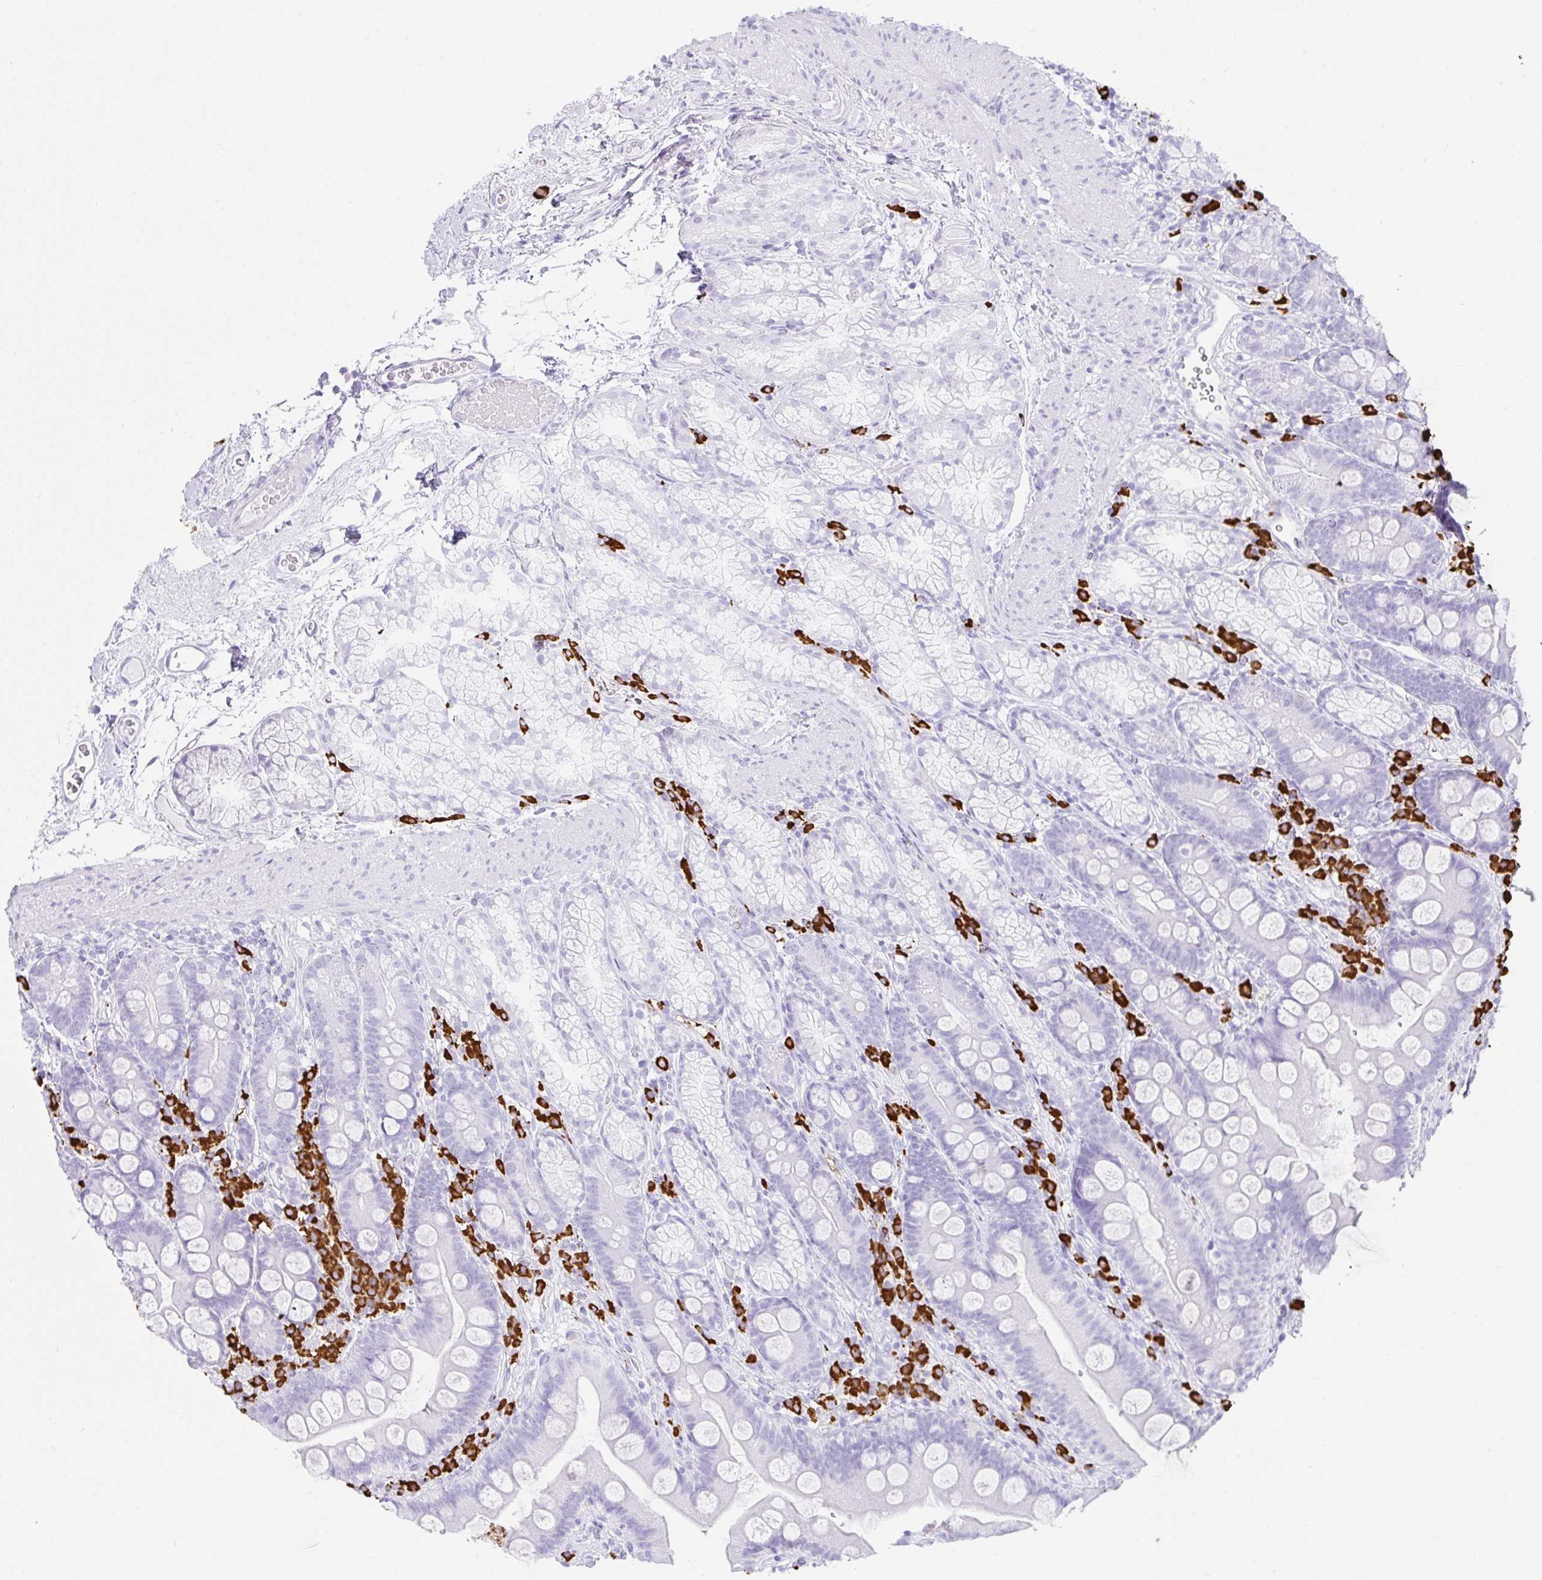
{"staining": {"intensity": "negative", "quantity": "none", "location": "none"}, "tissue": "duodenum", "cell_type": "Glandular cells", "image_type": "normal", "snomed": [{"axis": "morphology", "description": "Normal tissue, NOS"}, {"axis": "topography", "description": "Duodenum"}], "caption": "Immunohistochemistry of benign human duodenum shows no expression in glandular cells.", "gene": "CDADC1", "patient": {"sex": "female", "age": 67}}